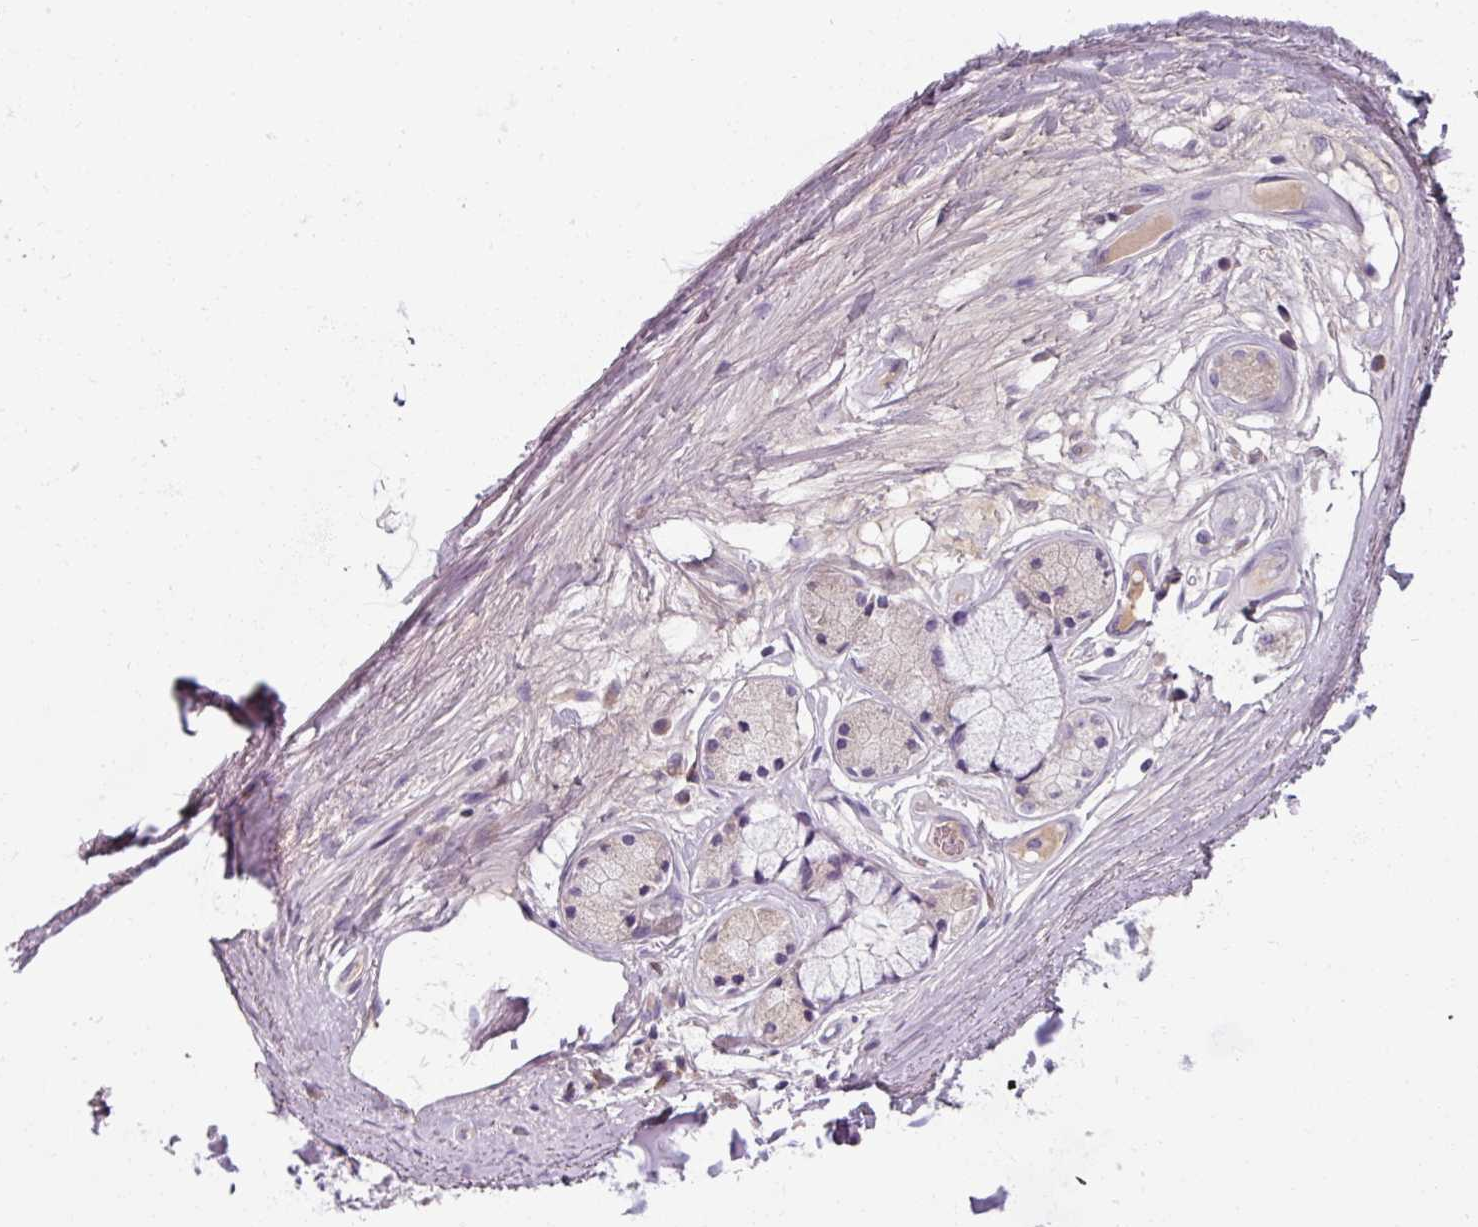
{"staining": {"intensity": "negative", "quantity": "none", "location": "none"}, "tissue": "soft tissue", "cell_type": "Fibroblasts", "image_type": "normal", "snomed": [{"axis": "morphology", "description": "Normal tissue, NOS"}, {"axis": "topography", "description": "Bronchus"}], "caption": "Immunohistochemistry of benign human soft tissue displays no expression in fibroblasts. (DAB IHC, high magnification).", "gene": "SMIM11", "patient": {"sex": "male", "age": 70}}